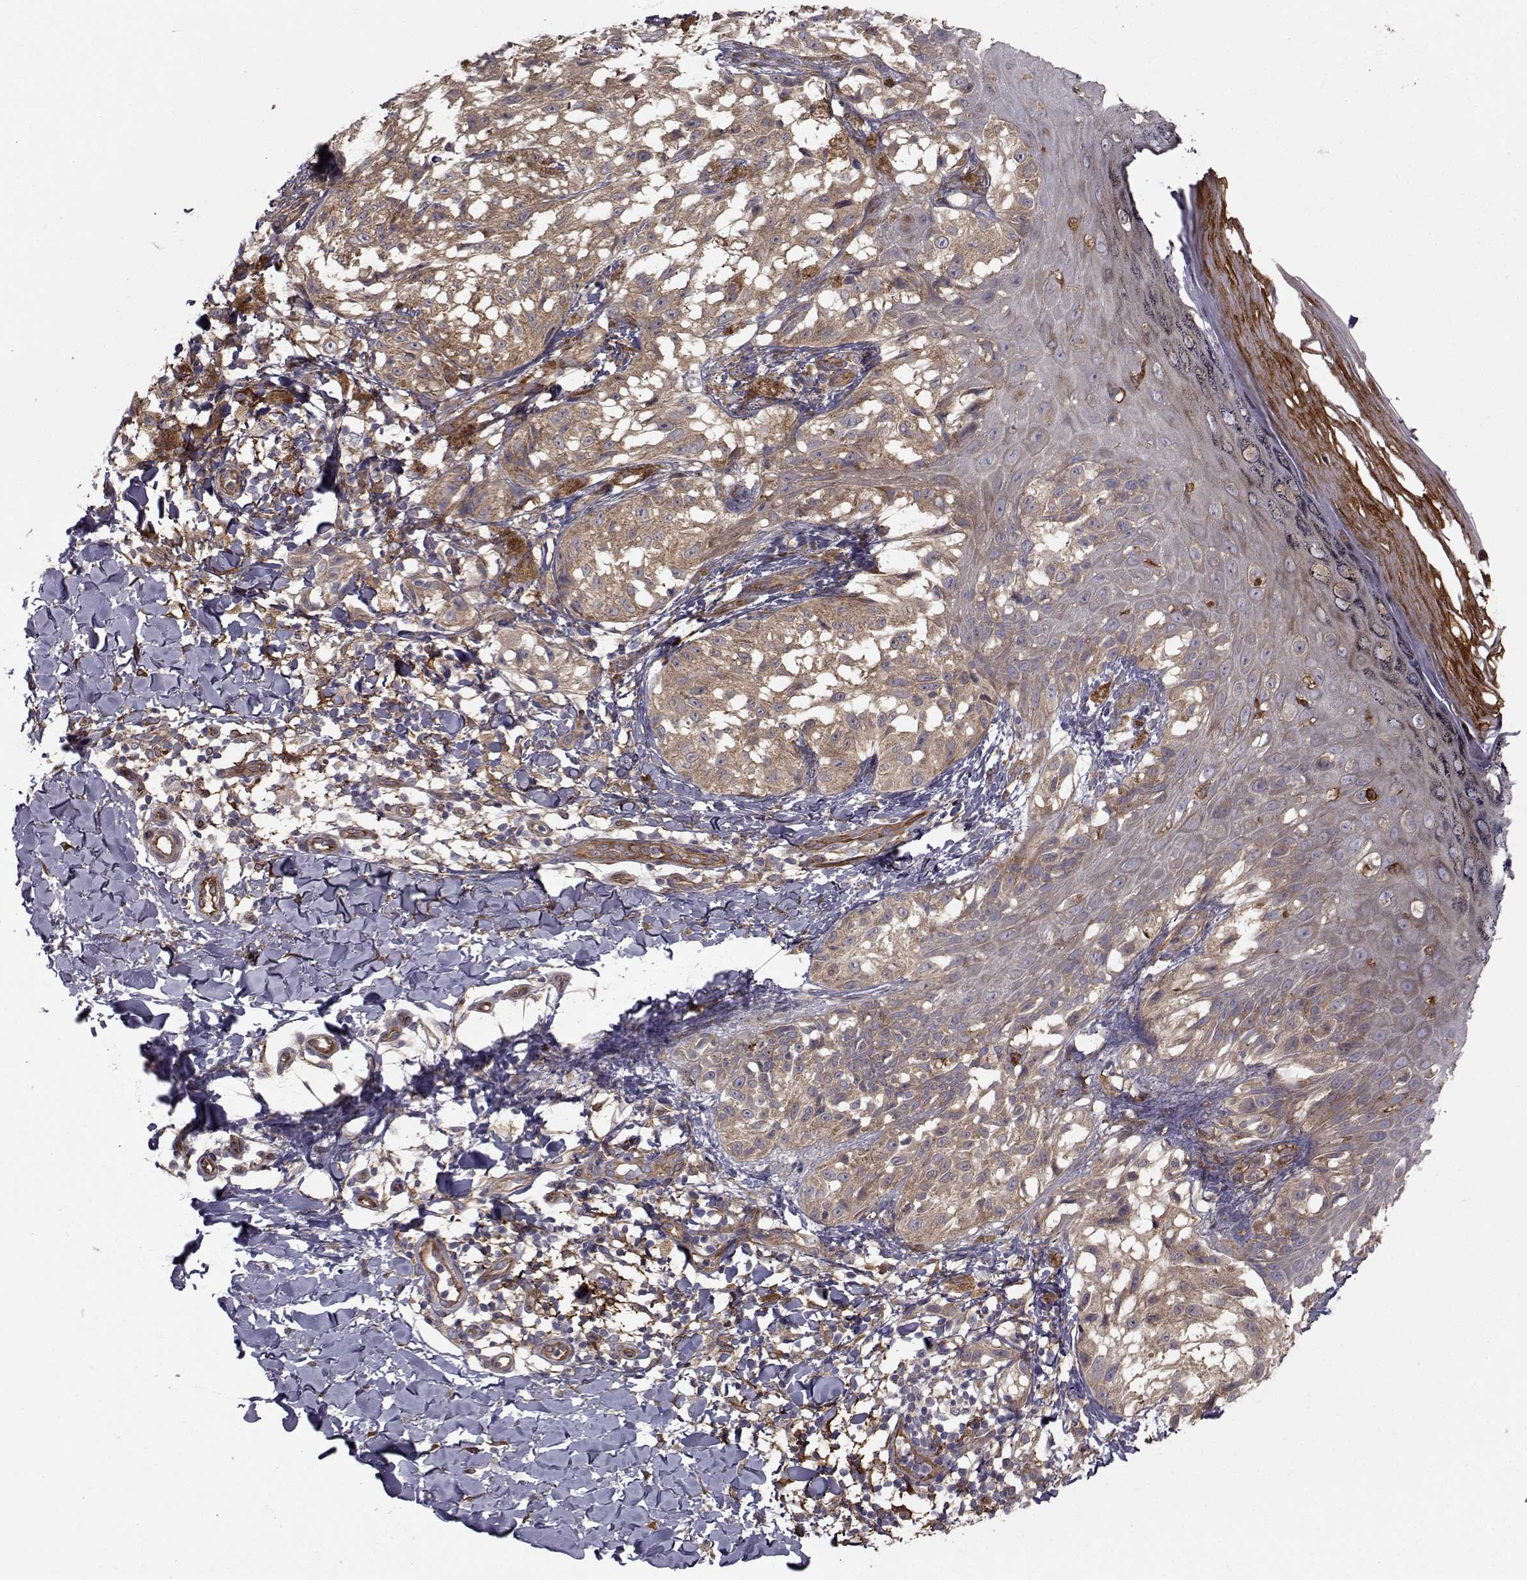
{"staining": {"intensity": "moderate", "quantity": "25%-75%", "location": "cytoplasmic/membranous"}, "tissue": "melanoma", "cell_type": "Tumor cells", "image_type": "cancer", "snomed": [{"axis": "morphology", "description": "Malignant melanoma, NOS"}, {"axis": "topography", "description": "Skin"}], "caption": "Immunohistochemical staining of melanoma shows medium levels of moderate cytoplasmic/membranous protein expression in about 25%-75% of tumor cells.", "gene": "TRIP10", "patient": {"sex": "male", "age": 36}}